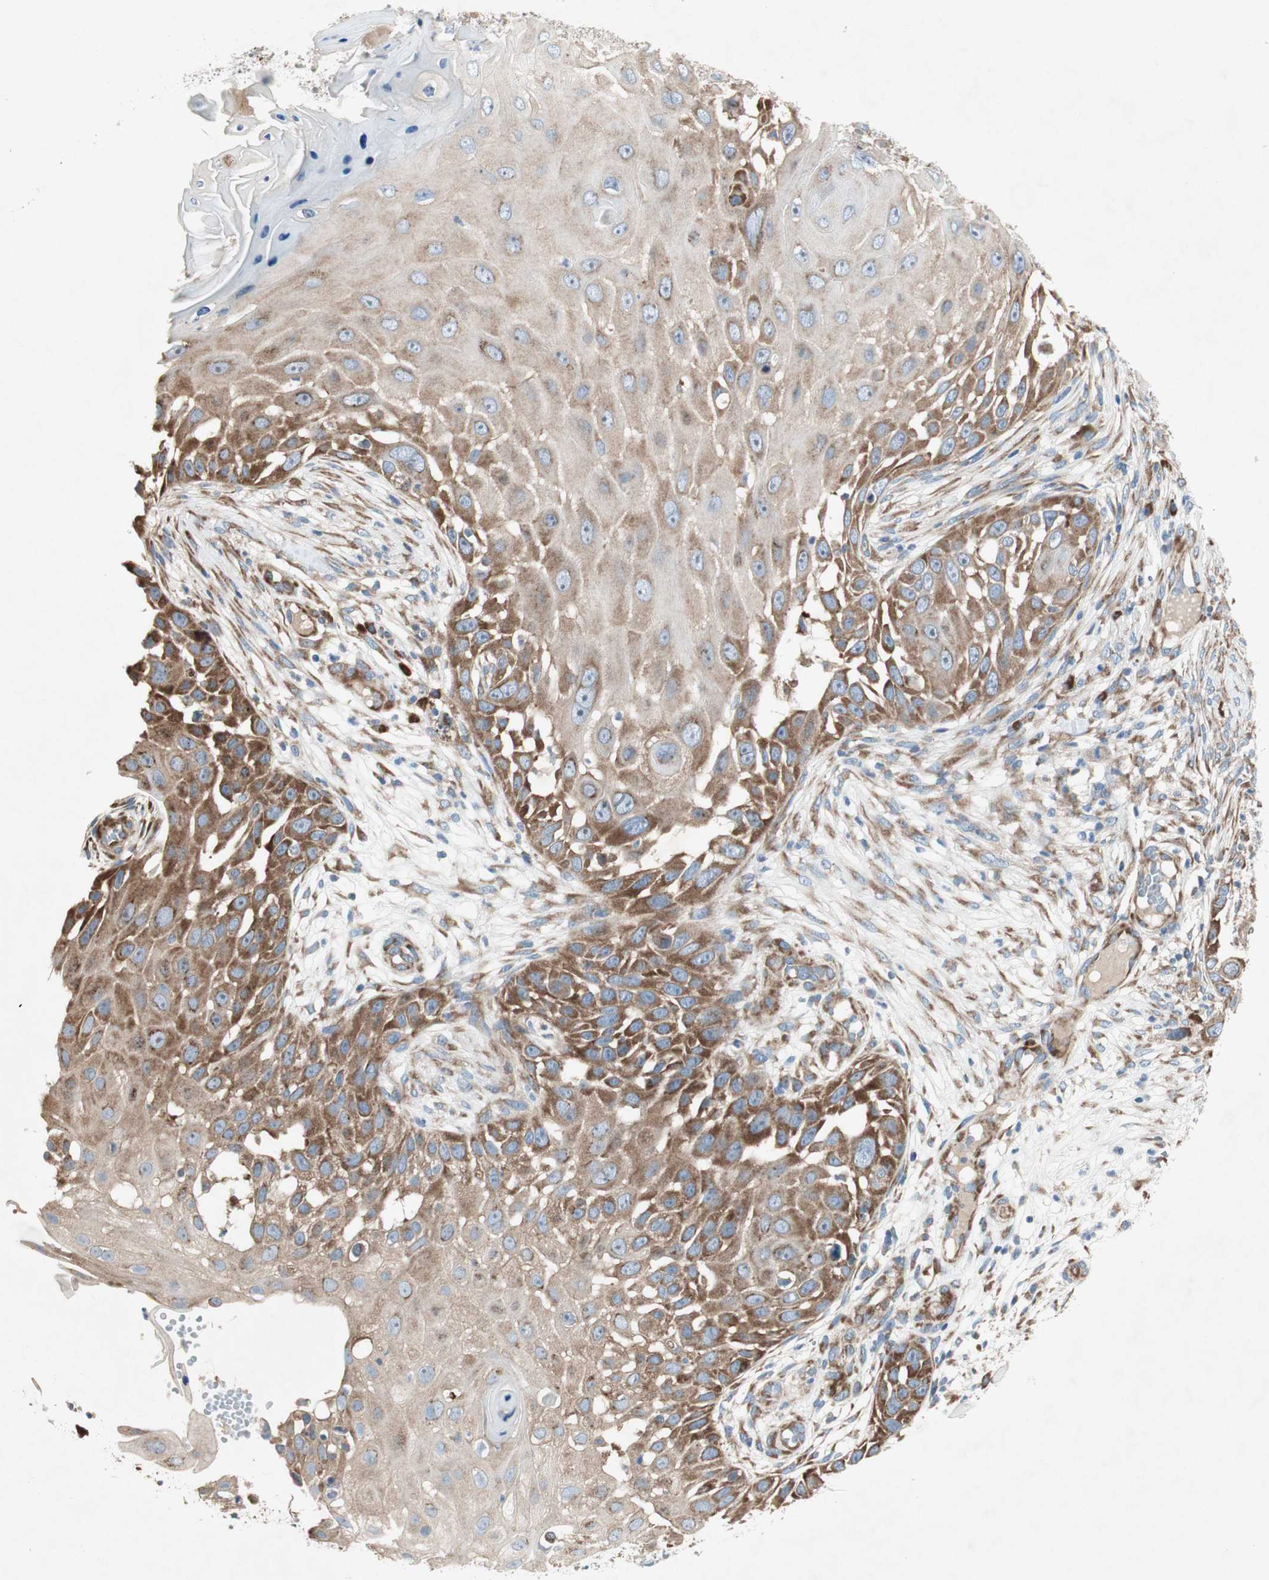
{"staining": {"intensity": "strong", "quantity": ">75%", "location": "cytoplasmic/membranous"}, "tissue": "skin cancer", "cell_type": "Tumor cells", "image_type": "cancer", "snomed": [{"axis": "morphology", "description": "Squamous cell carcinoma, NOS"}, {"axis": "topography", "description": "Skin"}], "caption": "Skin cancer stained for a protein exhibits strong cytoplasmic/membranous positivity in tumor cells. (DAB (3,3'-diaminobenzidine) IHC, brown staining for protein, blue staining for nuclei).", "gene": "RPL23", "patient": {"sex": "female", "age": 44}}